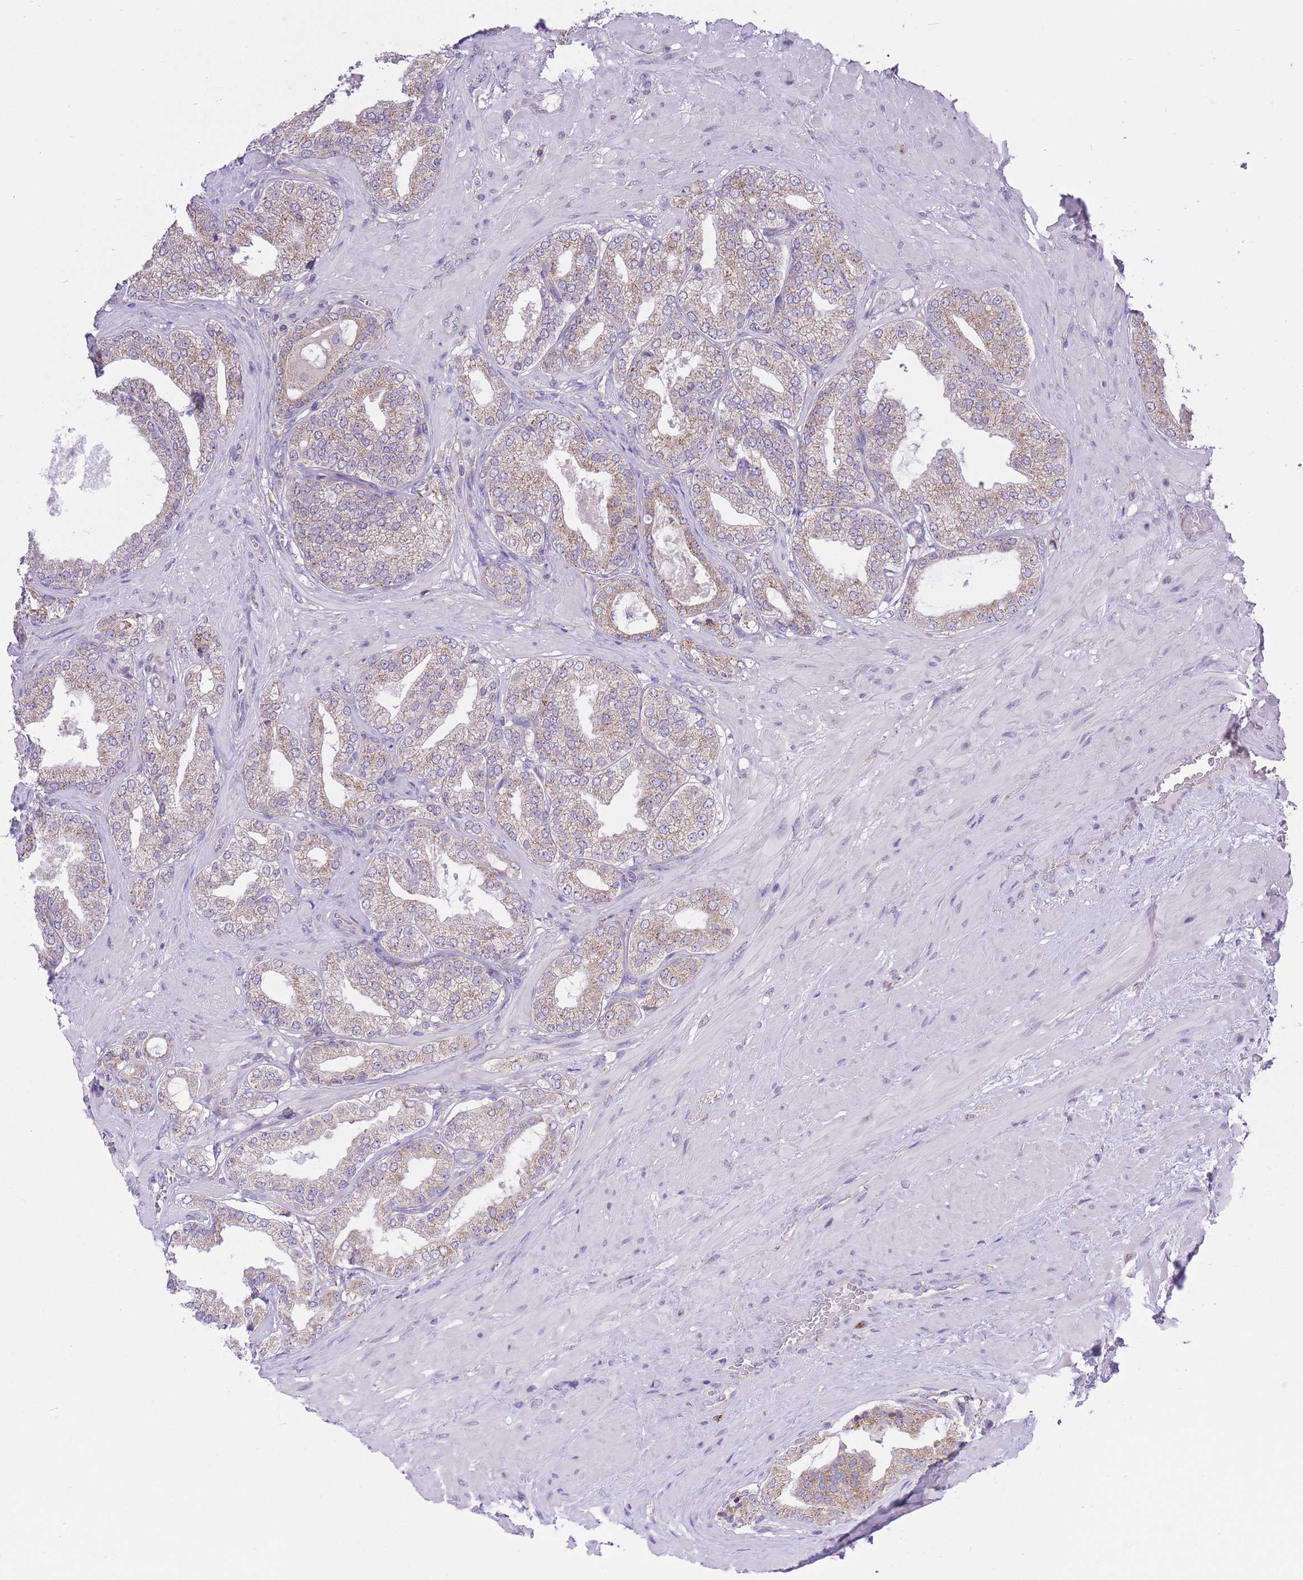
{"staining": {"intensity": "moderate", "quantity": "25%-75%", "location": "cytoplasmic/membranous"}, "tissue": "prostate cancer", "cell_type": "Tumor cells", "image_type": "cancer", "snomed": [{"axis": "morphology", "description": "Adenocarcinoma, Low grade"}, {"axis": "topography", "description": "Prostate"}], "caption": "Immunohistochemical staining of human prostate adenocarcinoma (low-grade) reveals medium levels of moderate cytoplasmic/membranous protein expression in about 25%-75% of tumor cells. (Stains: DAB (3,3'-diaminobenzidine) in brown, nuclei in blue, Microscopy: brightfield microscopy at high magnification).", "gene": "COPG2", "patient": {"sex": "male", "age": 63}}